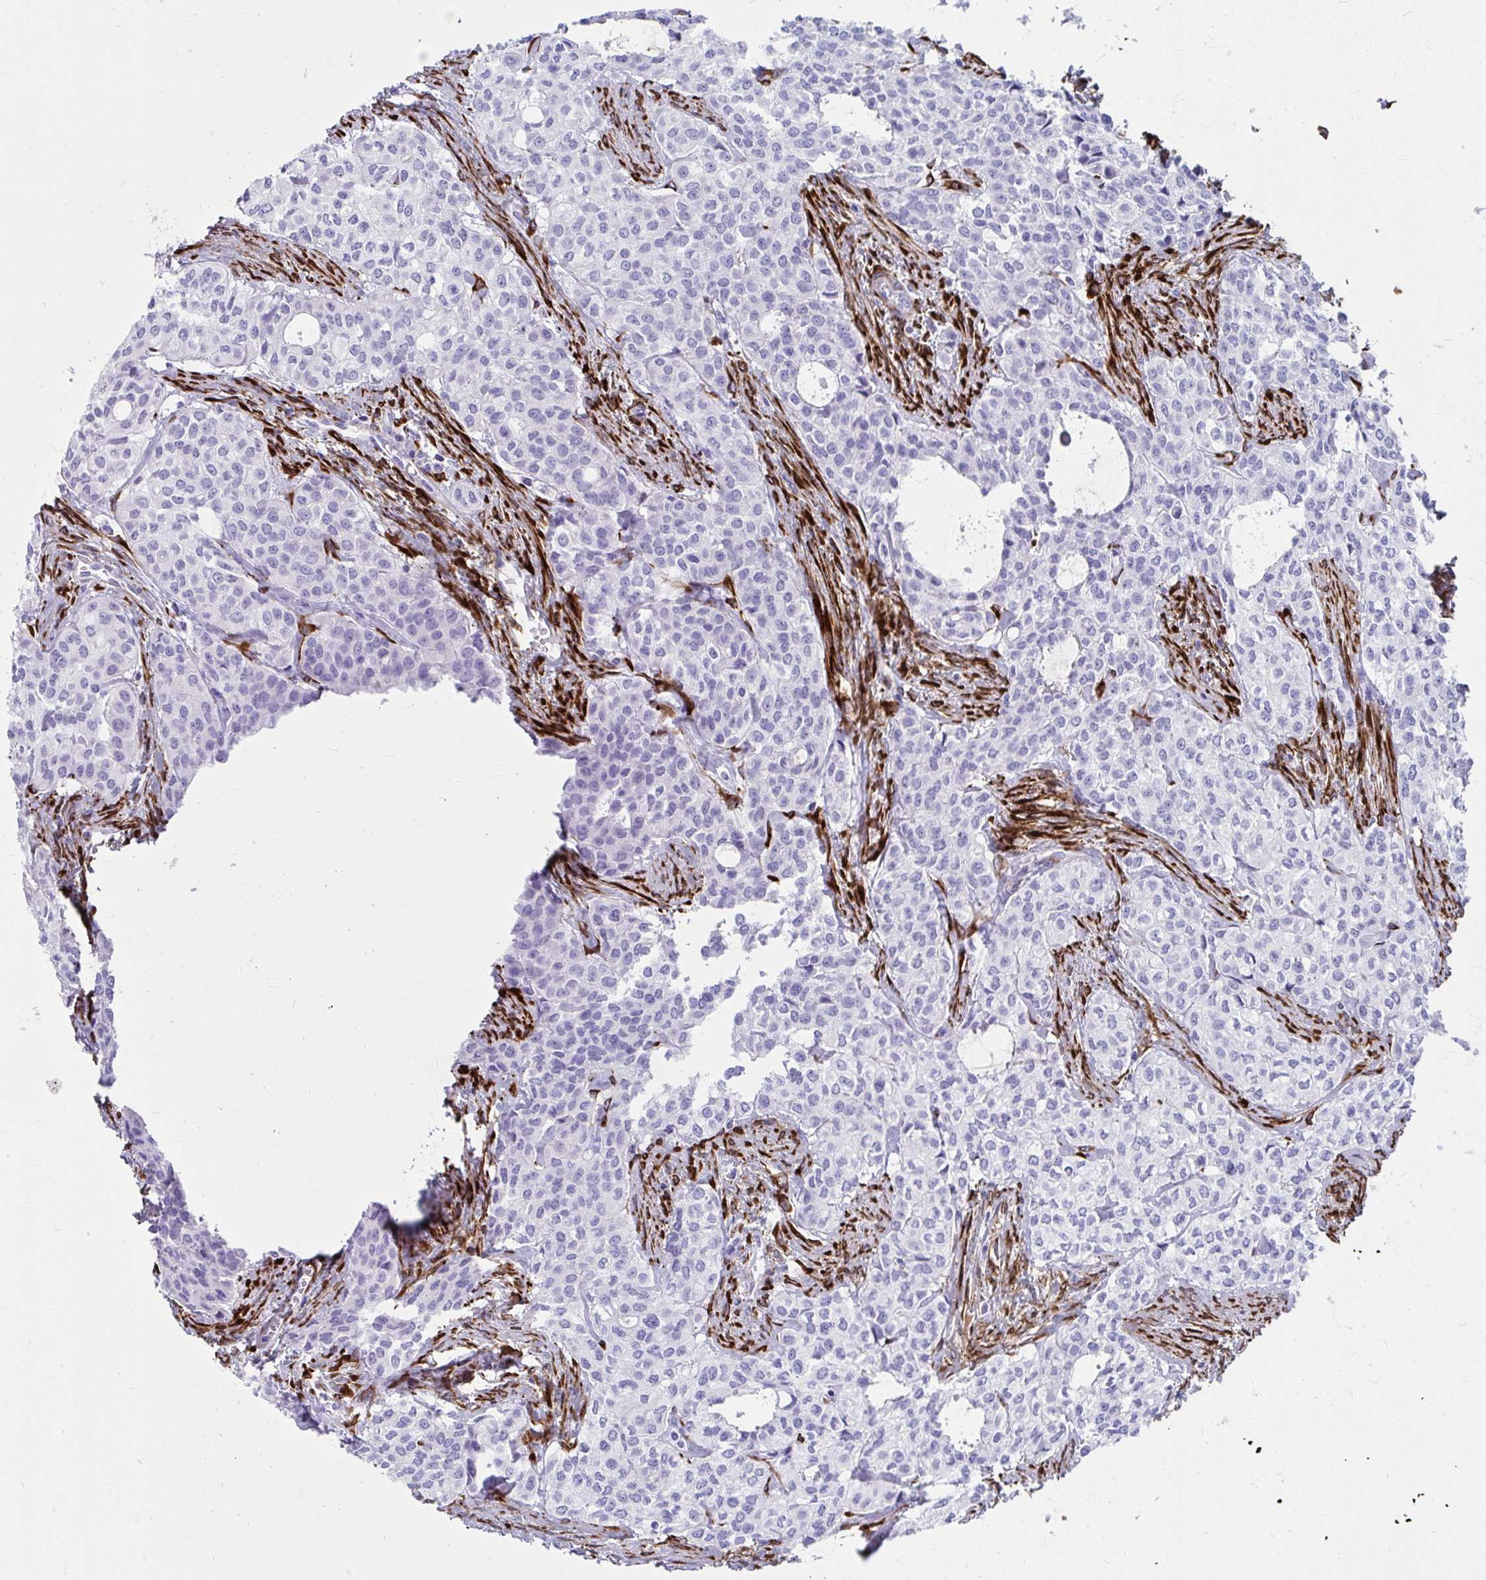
{"staining": {"intensity": "negative", "quantity": "none", "location": "none"}, "tissue": "head and neck cancer", "cell_type": "Tumor cells", "image_type": "cancer", "snomed": [{"axis": "morphology", "description": "Adenocarcinoma, NOS"}, {"axis": "topography", "description": "Head-Neck"}], "caption": "High power microscopy photomicrograph of an immunohistochemistry (IHC) image of head and neck cancer (adenocarcinoma), revealing no significant staining in tumor cells.", "gene": "GRXCR2", "patient": {"sex": "male", "age": 81}}